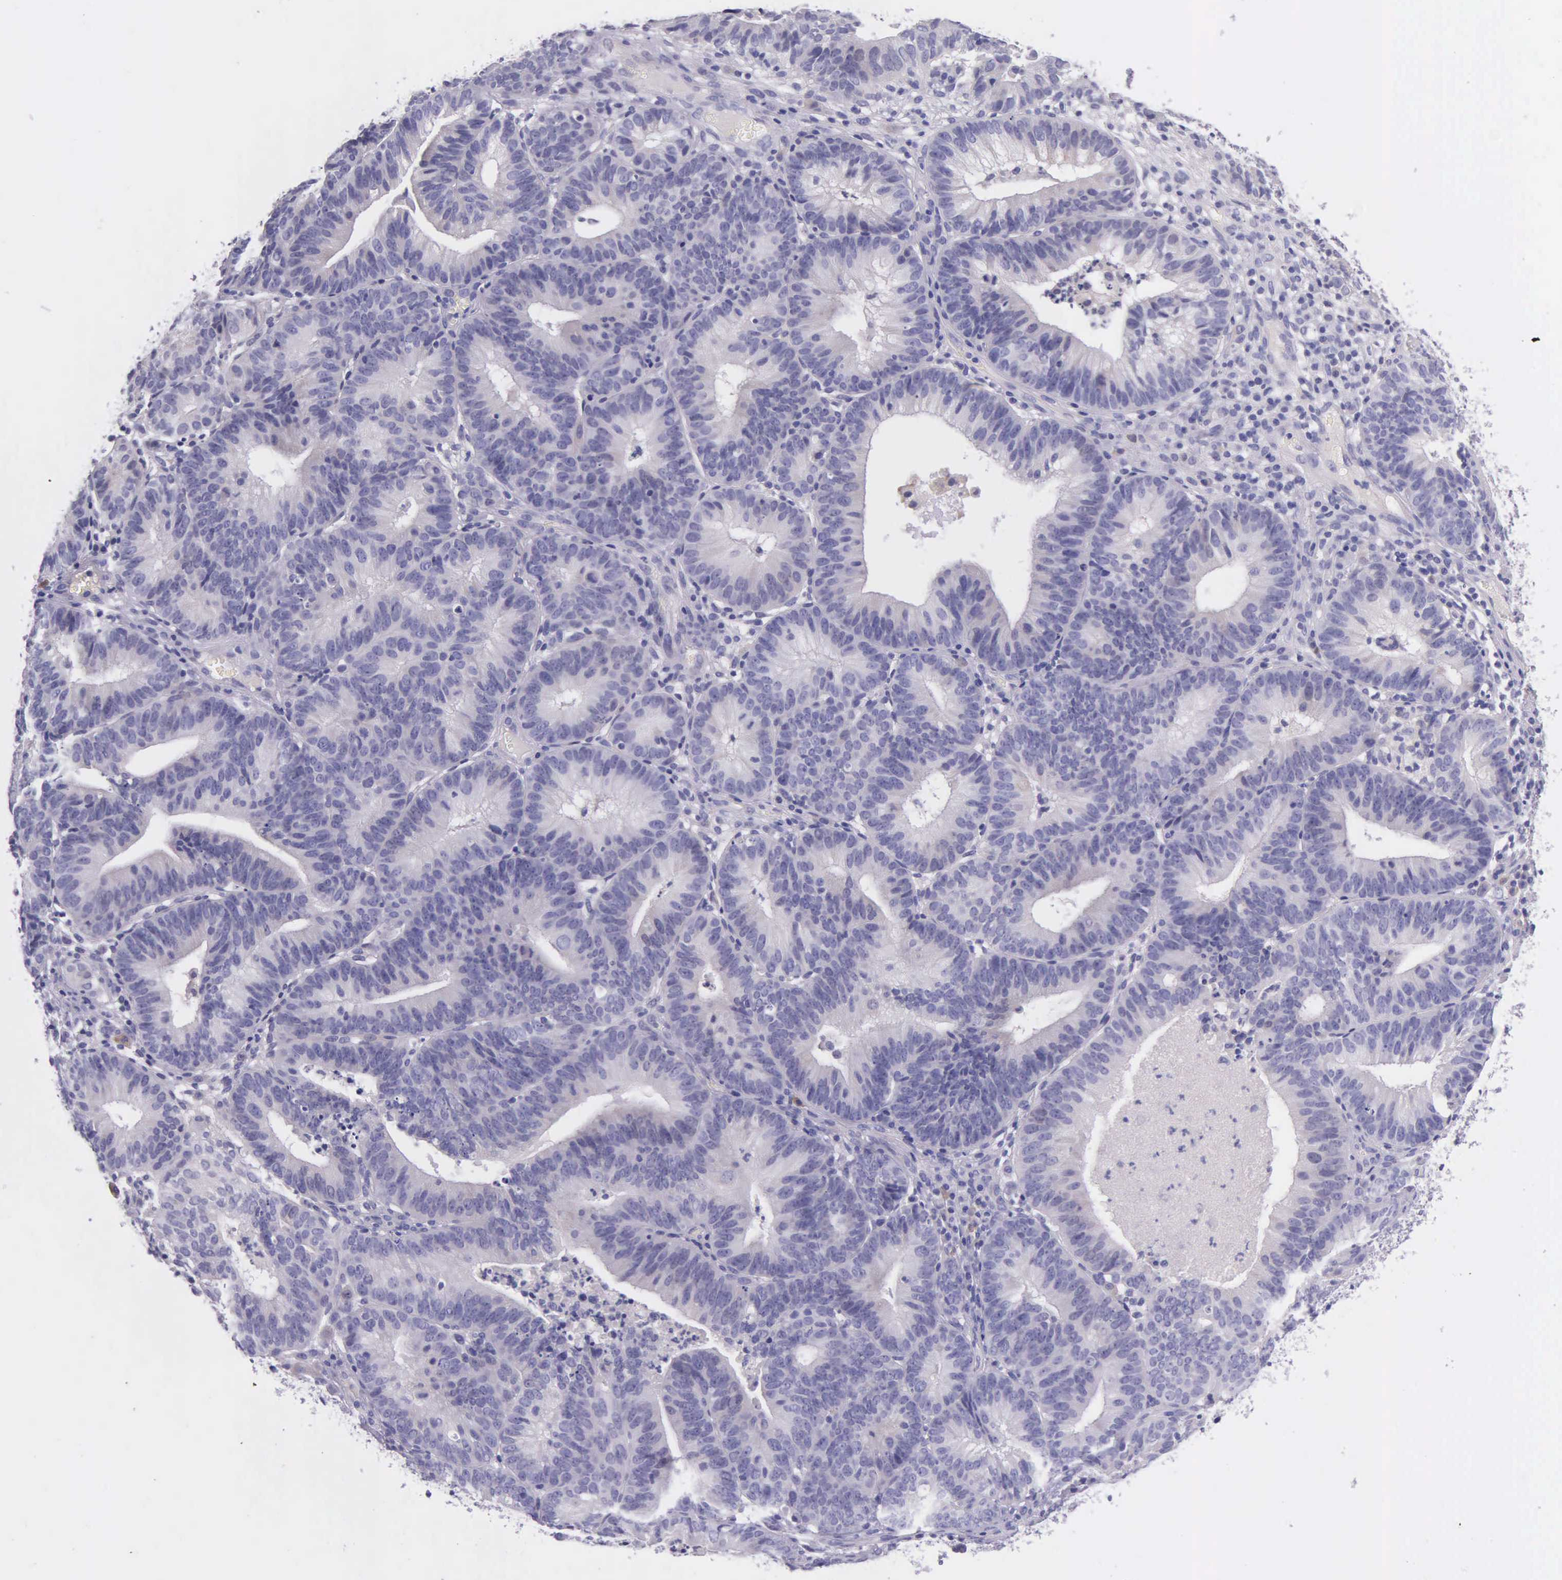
{"staining": {"intensity": "negative", "quantity": "none", "location": "none"}, "tissue": "cervical cancer", "cell_type": "Tumor cells", "image_type": "cancer", "snomed": [{"axis": "morphology", "description": "Adenocarcinoma, NOS"}, {"axis": "topography", "description": "Cervix"}], "caption": "High power microscopy photomicrograph of an immunohistochemistry photomicrograph of cervical adenocarcinoma, revealing no significant expression in tumor cells.", "gene": "THSD7A", "patient": {"sex": "female", "age": 60}}